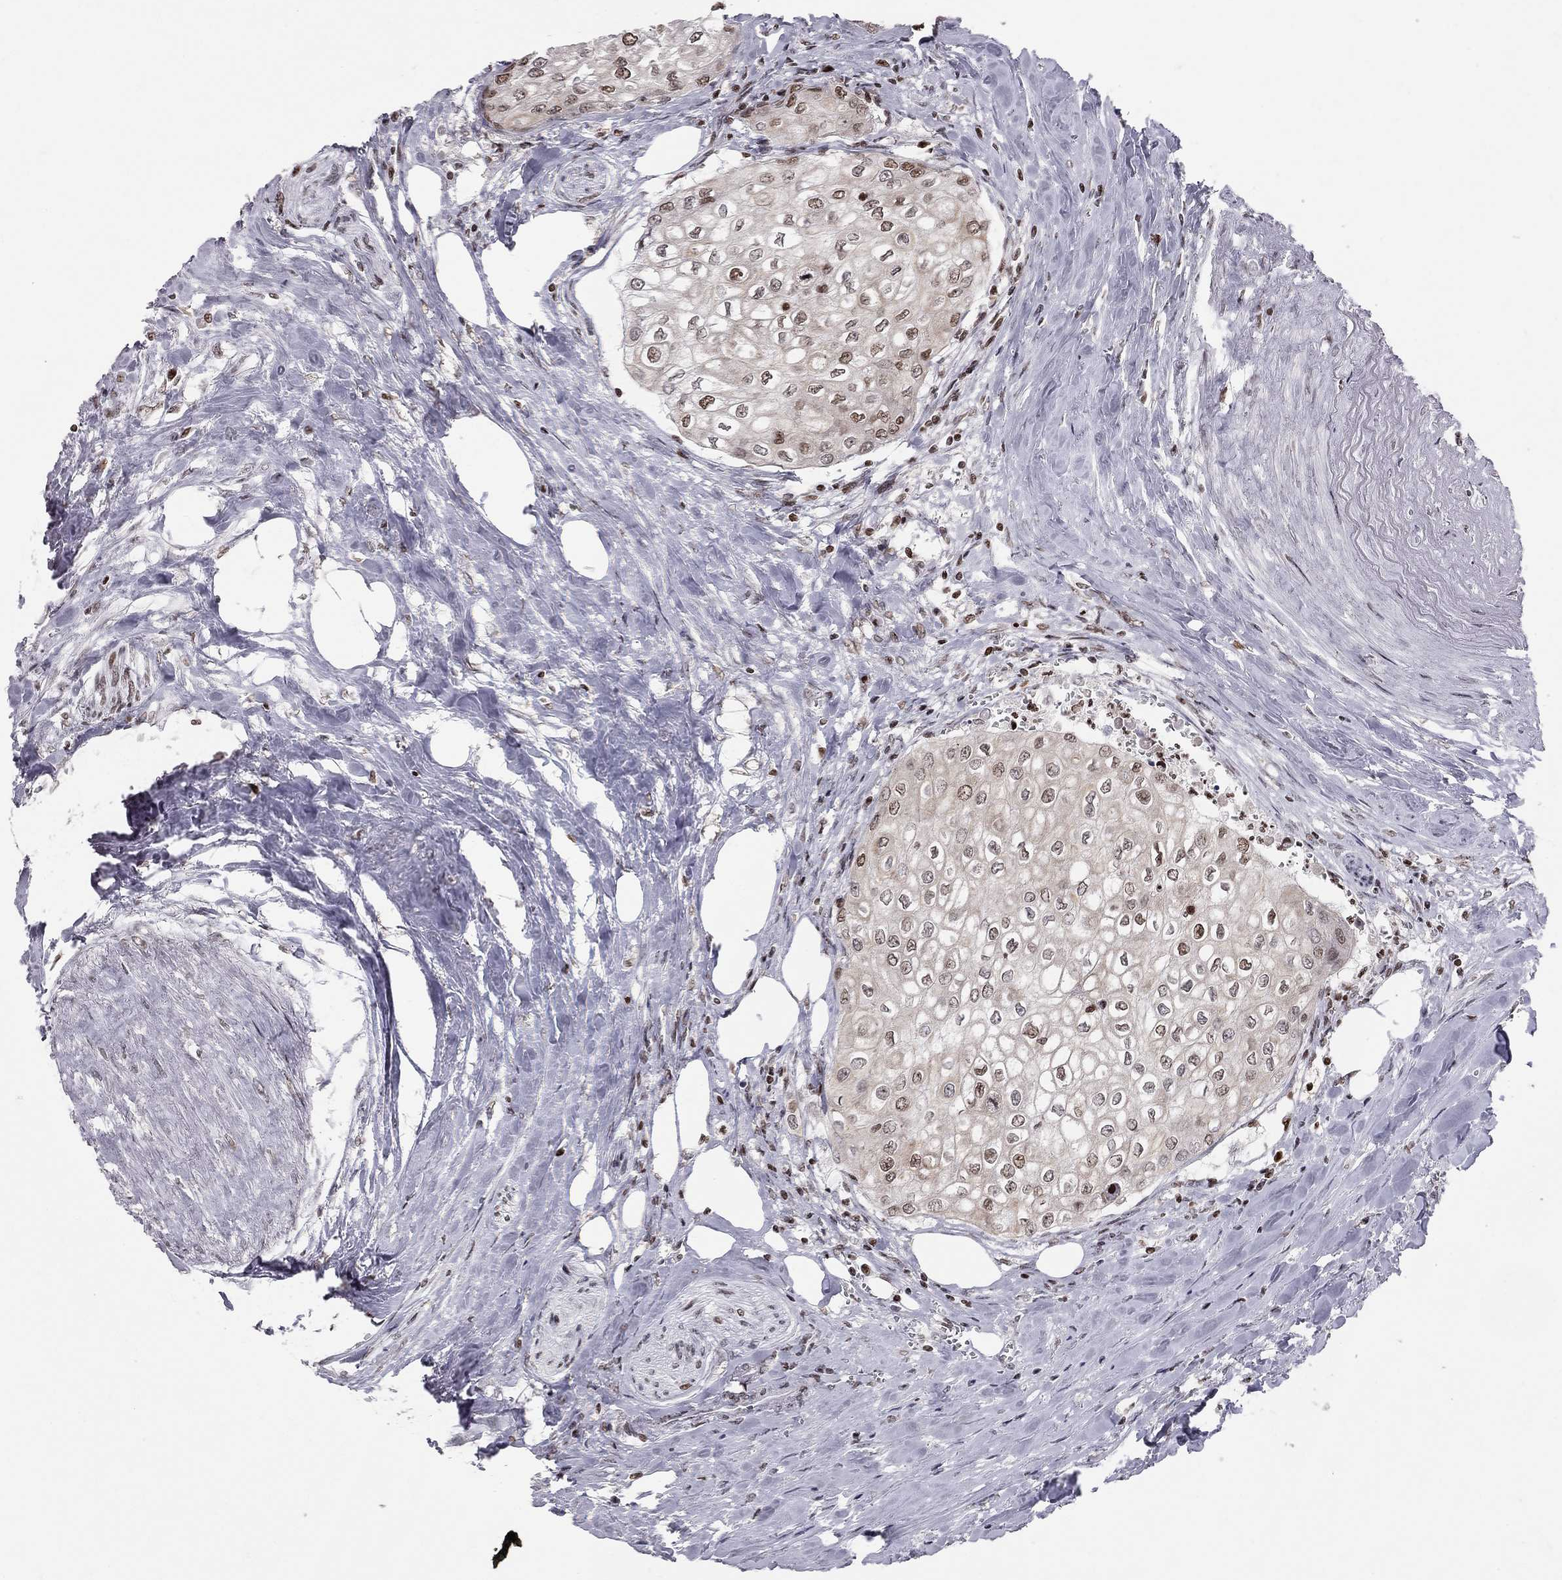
{"staining": {"intensity": "moderate", "quantity": "25%-75%", "location": "nuclear"}, "tissue": "urothelial cancer", "cell_type": "Tumor cells", "image_type": "cancer", "snomed": [{"axis": "morphology", "description": "Urothelial carcinoma, High grade"}, {"axis": "topography", "description": "Urinary bladder"}], "caption": "Approximately 25%-75% of tumor cells in human high-grade urothelial carcinoma reveal moderate nuclear protein positivity as visualized by brown immunohistochemical staining.", "gene": "RNASEH2C", "patient": {"sex": "male", "age": 62}}